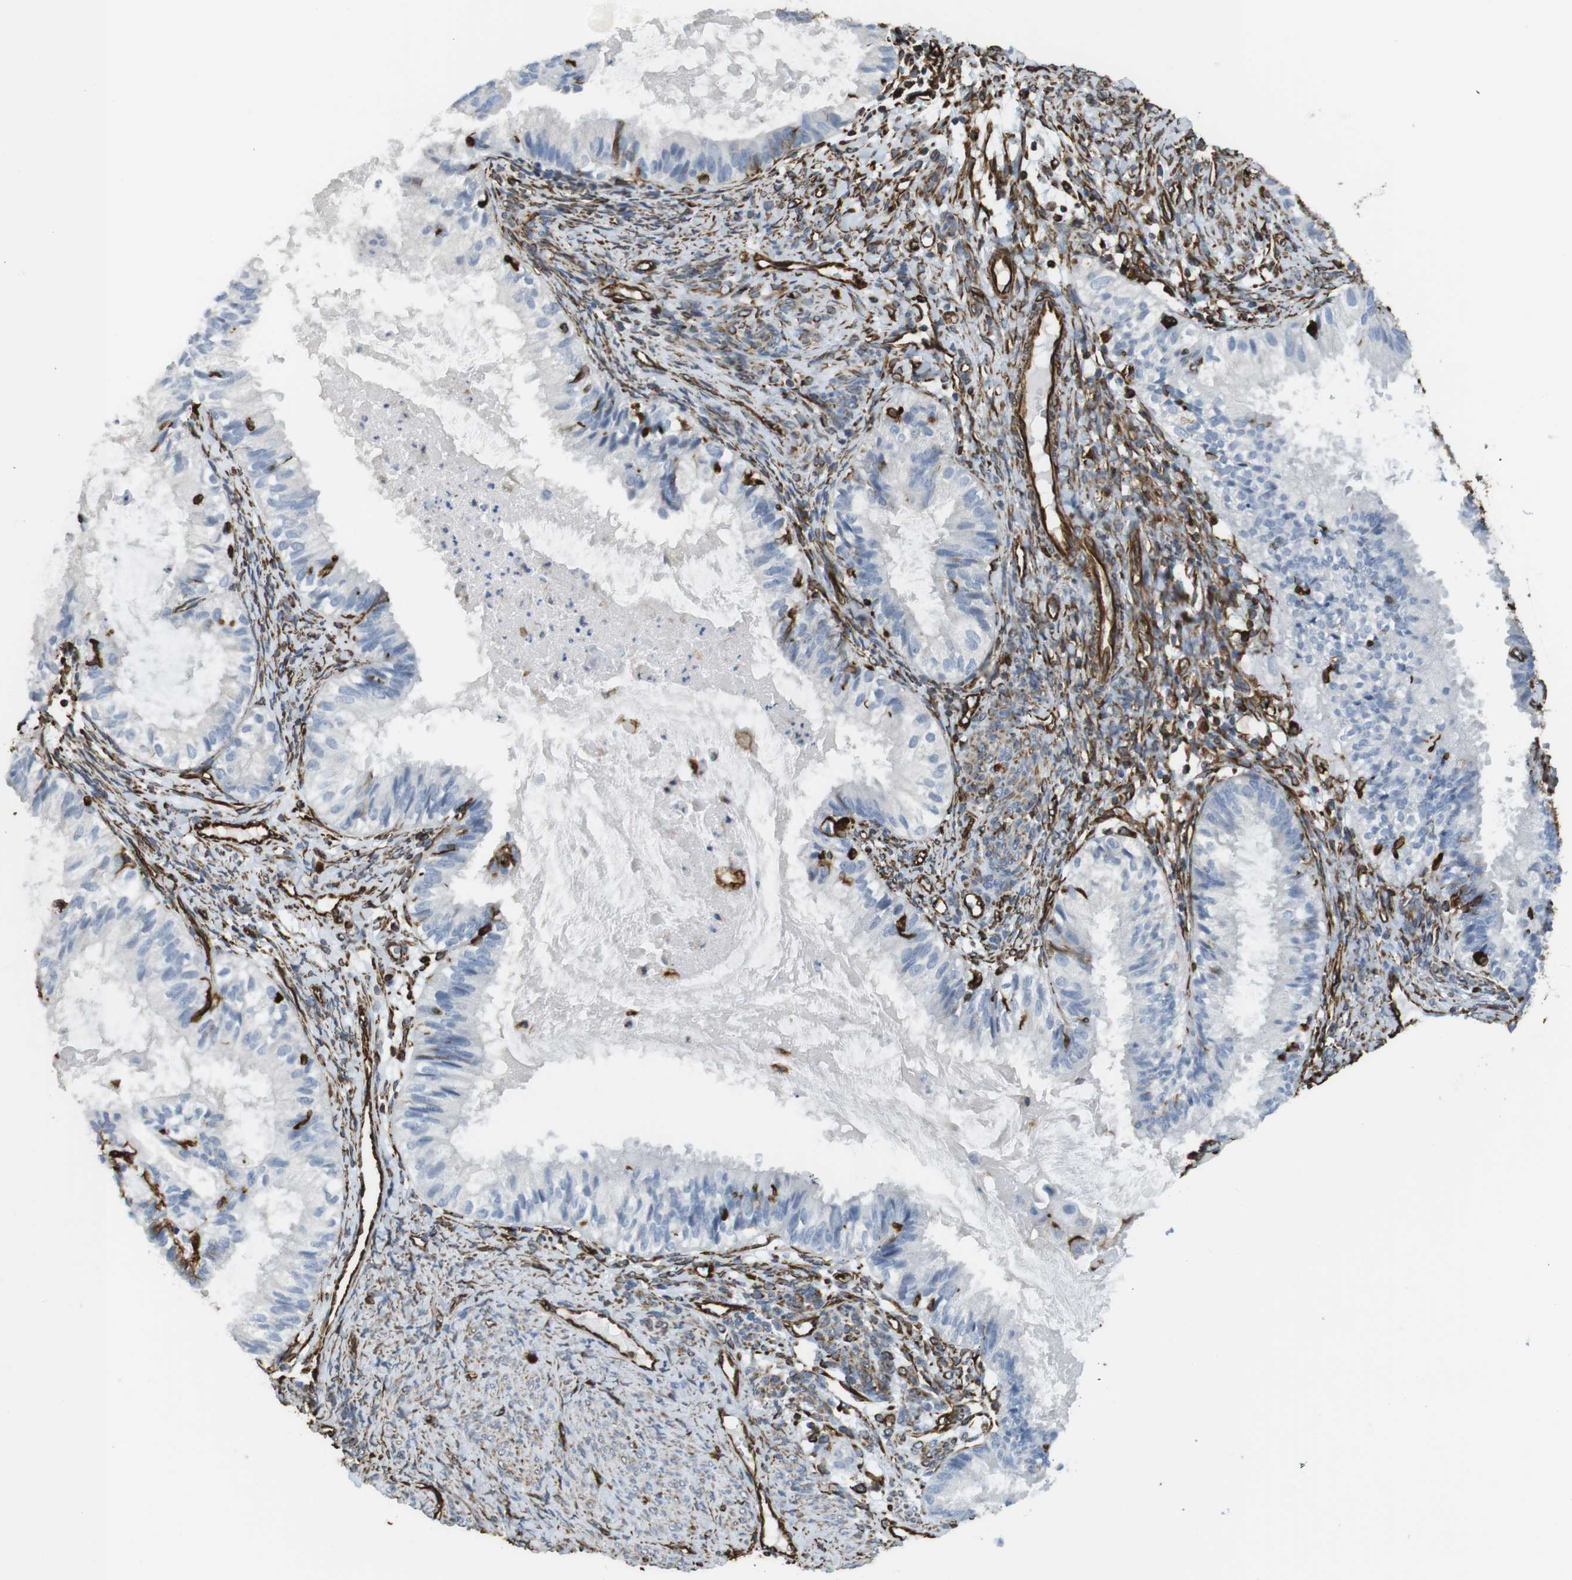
{"staining": {"intensity": "negative", "quantity": "none", "location": "none"}, "tissue": "cervical cancer", "cell_type": "Tumor cells", "image_type": "cancer", "snomed": [{"axis": "morphology", "description": "Normal tissue, NOS"}, {"axis": "morphology", "description": "Adenocarcinoma, NOS"}, {"axis": "topography", "description": "Cervix"}, {"axis": "topography", "description": "Endometrium"}], "caption": "Human cervical cancer stained for a protein using immunohistochemistry reveals no expression in tumor cells.", "gene": "RALGPS1", "patient": {"sex": "female", "age": 86}}